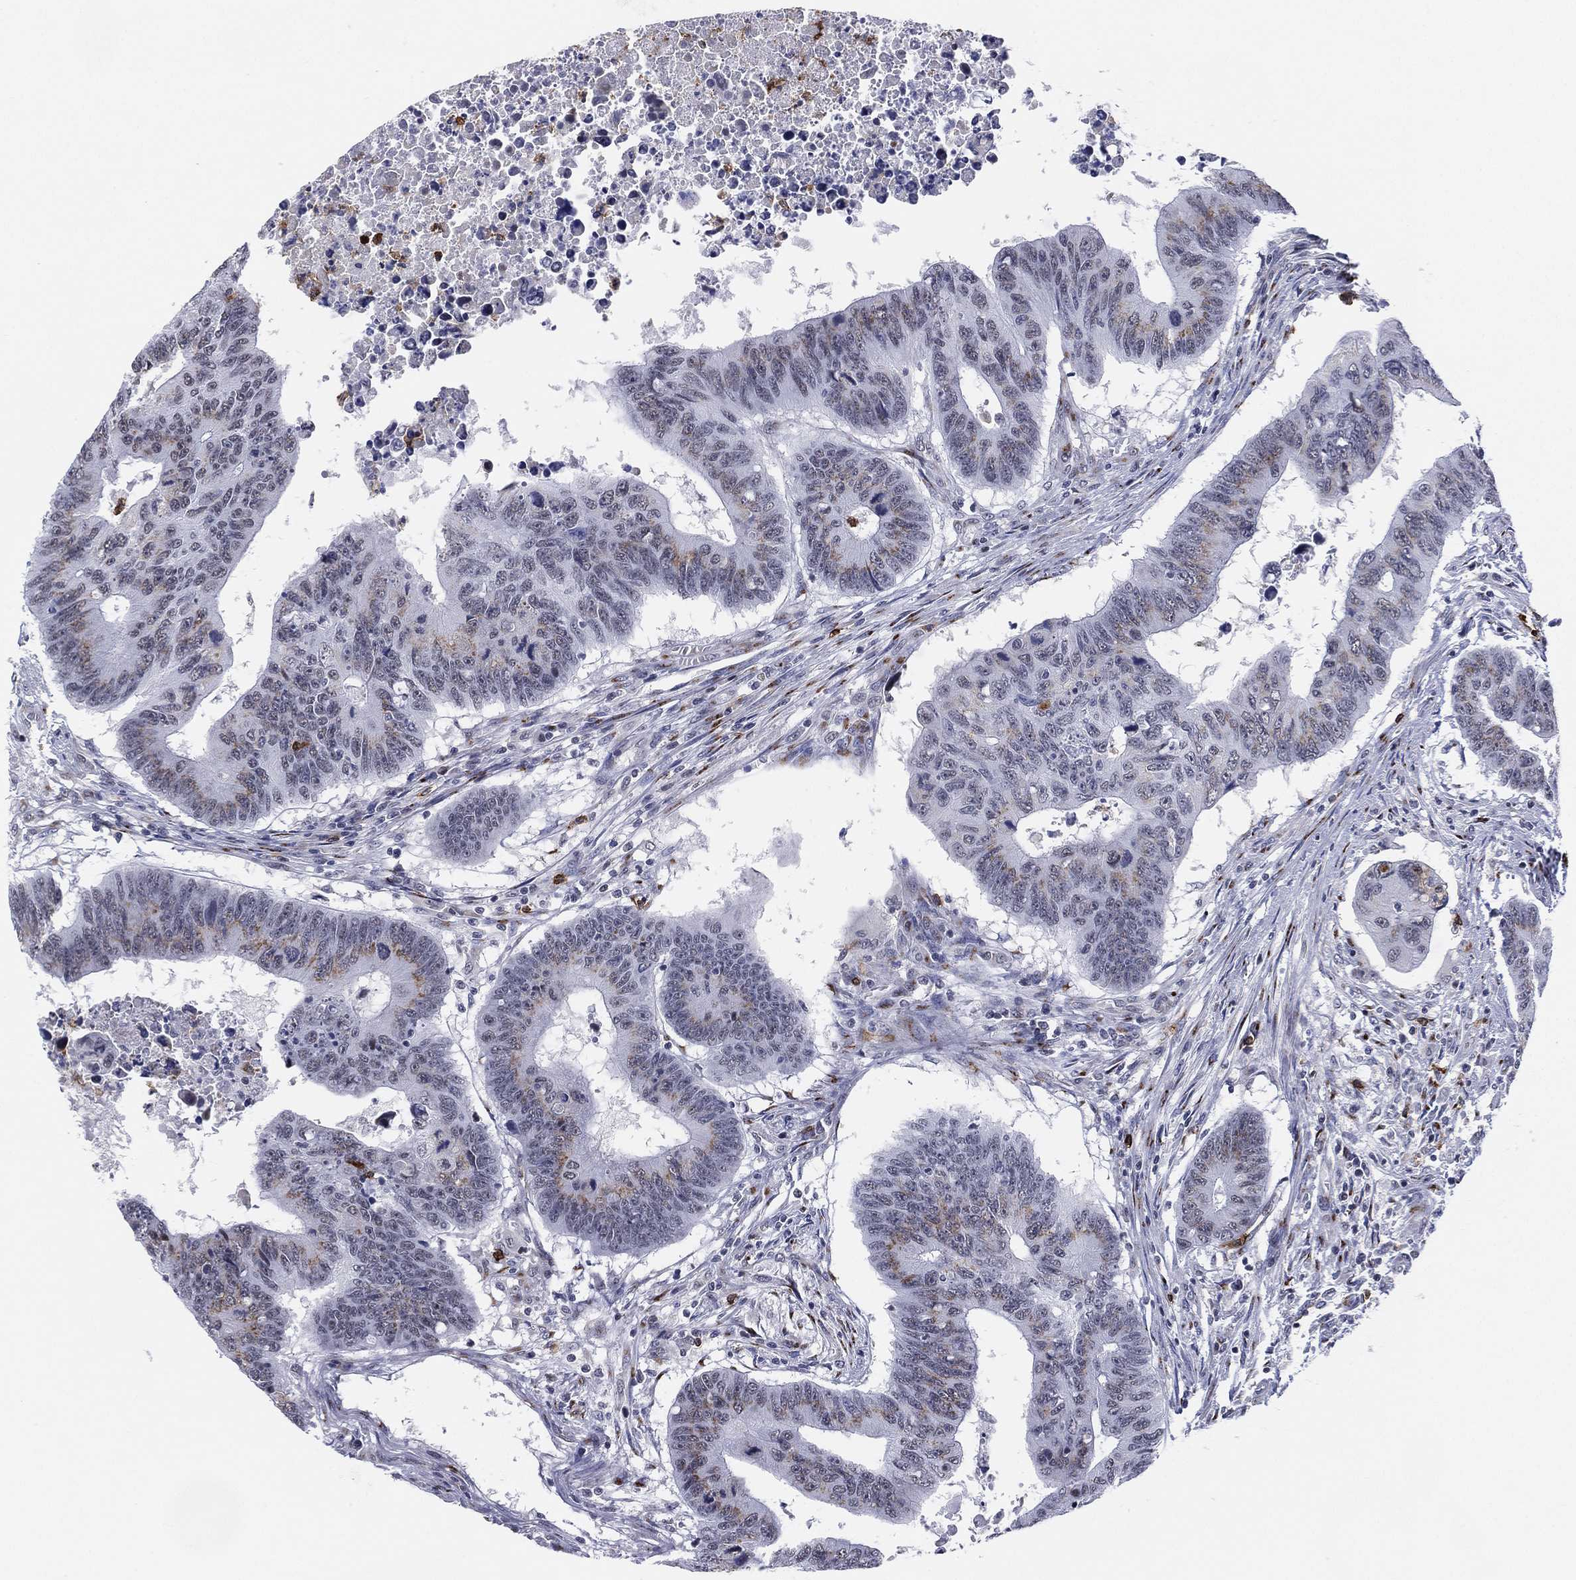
{"staining": {"intensity": "weak", "quantity": "<25%", "location": "cytoplasmic/membranous"}, "tissue": "colorectal cancer", "cell_type": "Tumor cells", "image_type": "cancer", "snomed": [{"axis": "morphology", "description": "Adenocarcinoma, NOS"}, {"axis": "topography", "description": "Rectum"}], "caption": "IHC image of neoplastic tissue: colorectal cancer stained with DAB displays no significant protein expression in tumor cells. (Brightfield microscopy of DAB immunohistochemistry at high magnification).", "gene": "CD177", "patient": {"sex": "female", "age": 85}}